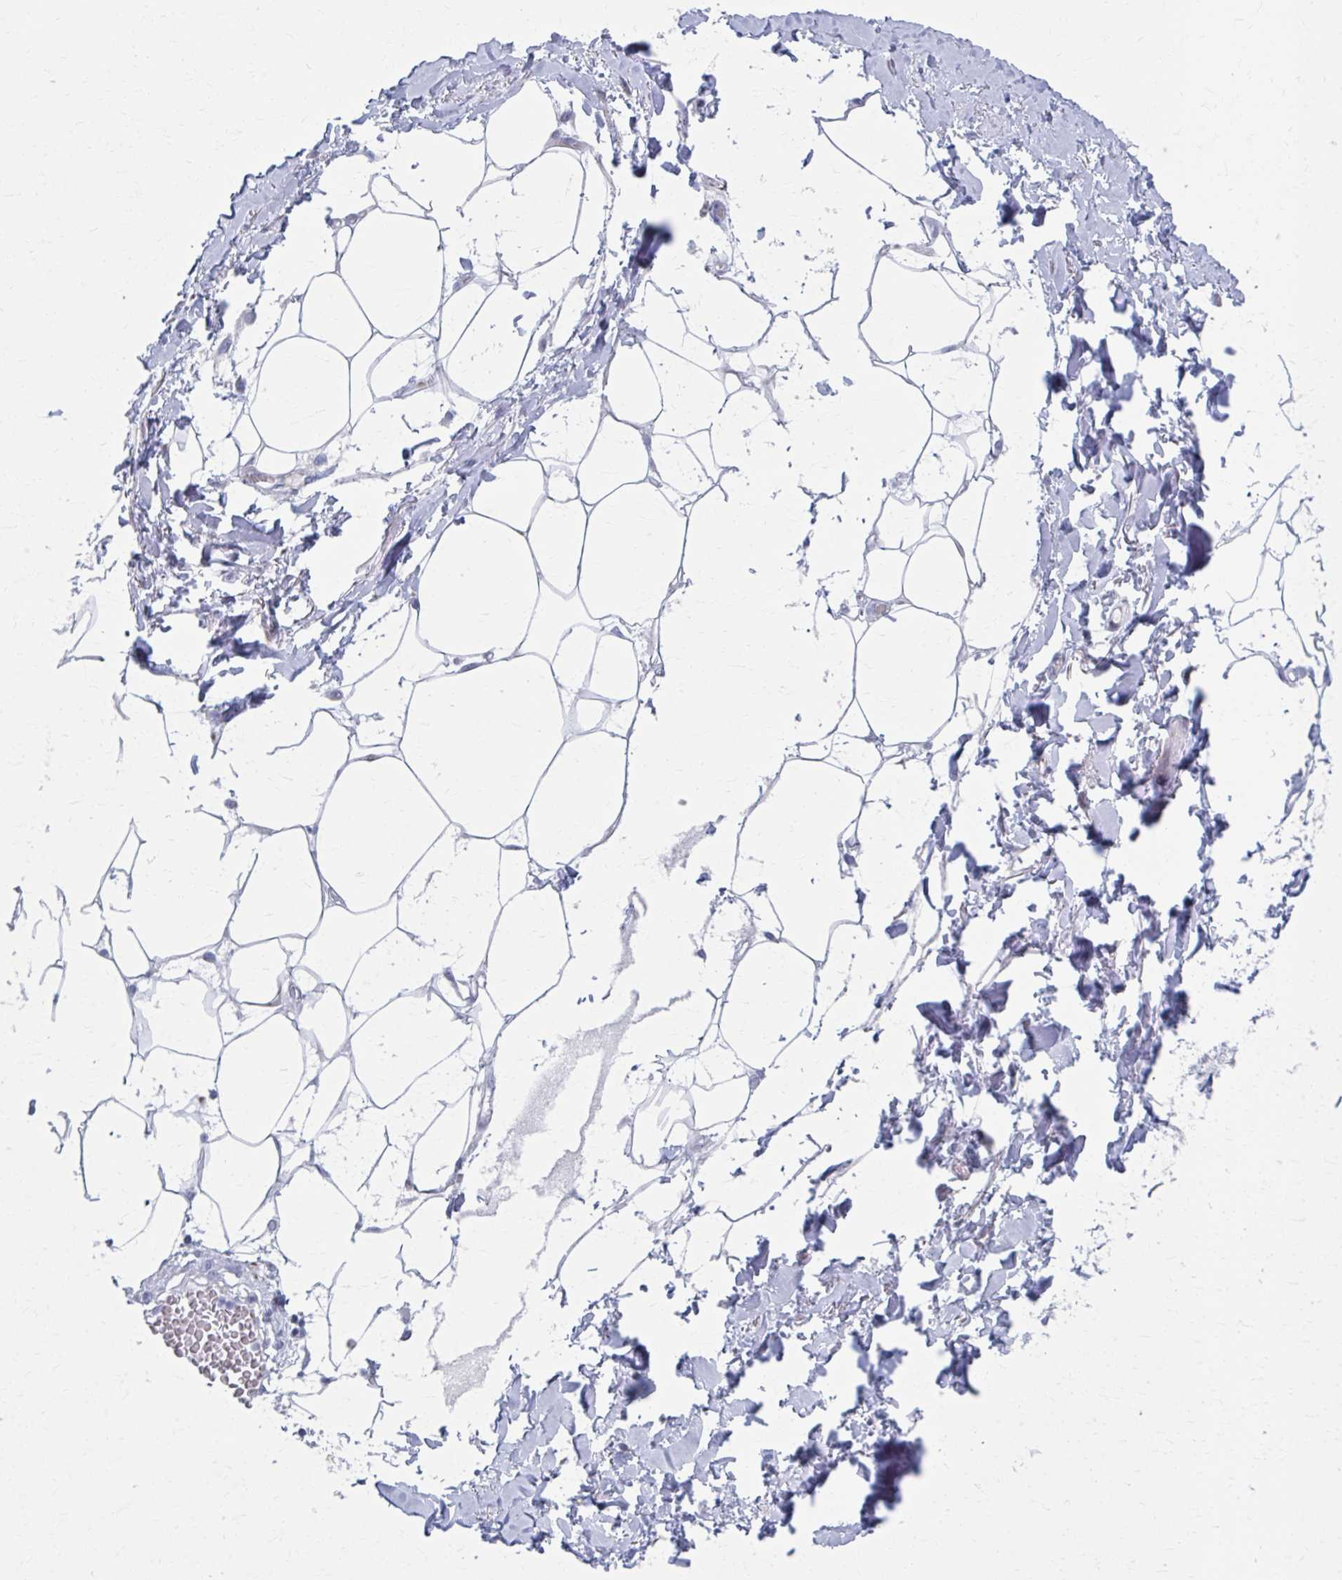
{"staining": {"intensity": "negative", "quantity": "none", "location": "none"}, "tissue": "adipose tissue", "cell_type": "Adipocytes", "image_type": "normal", "snomed": [{"axis": "morphology", "description": "Normal tissue, NOS"}, {"axis": "topography", "description": "Vagina"}, {"axis": "topography", "description": "Peripheral nerve tissue"}], "caption": "This is a image of immunohistochemistry (IHC) staining of unremarkable adipose tissue, which shows no positivity in adipocytes. (Immunohistochemistry (ihc), brightfield microscopy, high magnification).", "gene": "ABHD16B", "patient": {"sex": "female", "age": 71}}